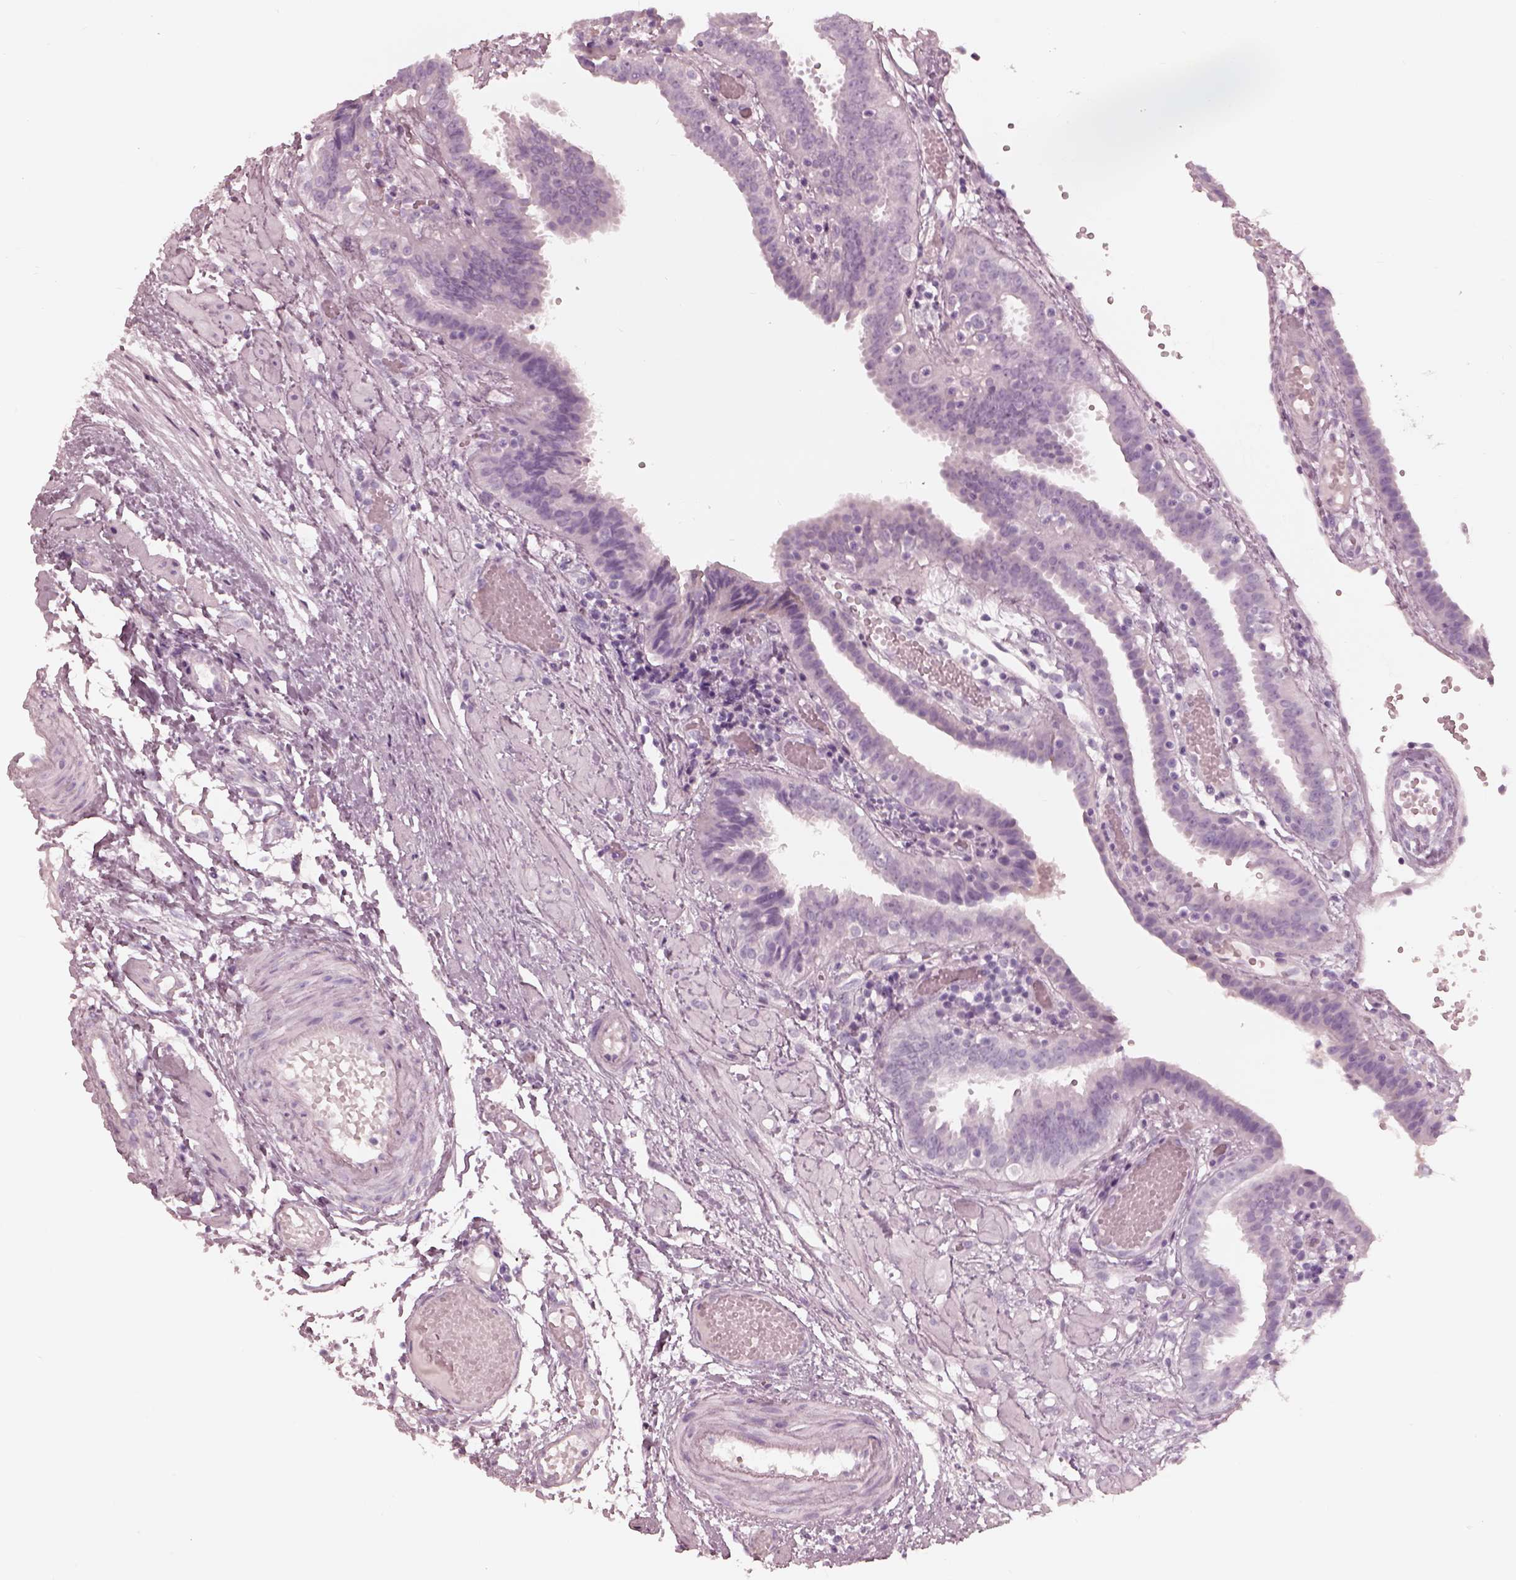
{"staining": {"intensity": "moderate", "quantity": "<25%", "location": "cytoplasmic/membranous"}, "tissue": "fallopian tube", "cell_type": "Glandular cells", "image_type": "normal", "snomed": [{"axis": "morphology", "description": "Normal tissue, NOS"}, {"axis": "topography", "description": "Fallopian tube"}], "caption": "Immunohistochemistry (IHC) staining of benign fallopian tube, which shows low levels of moderate cytoplasmic/membranous positivity in about <25% of glandular cells indicating moderate cytoplasmic/membranous protein positivity. The staining was performed using DAB (3,3'-diaminobenzidine) (brown) for protein detection and nuclei were counterstained in hematoxylin (blue).", "gene": "CADM2", "patient": {"sex": "female", "age": 37}}